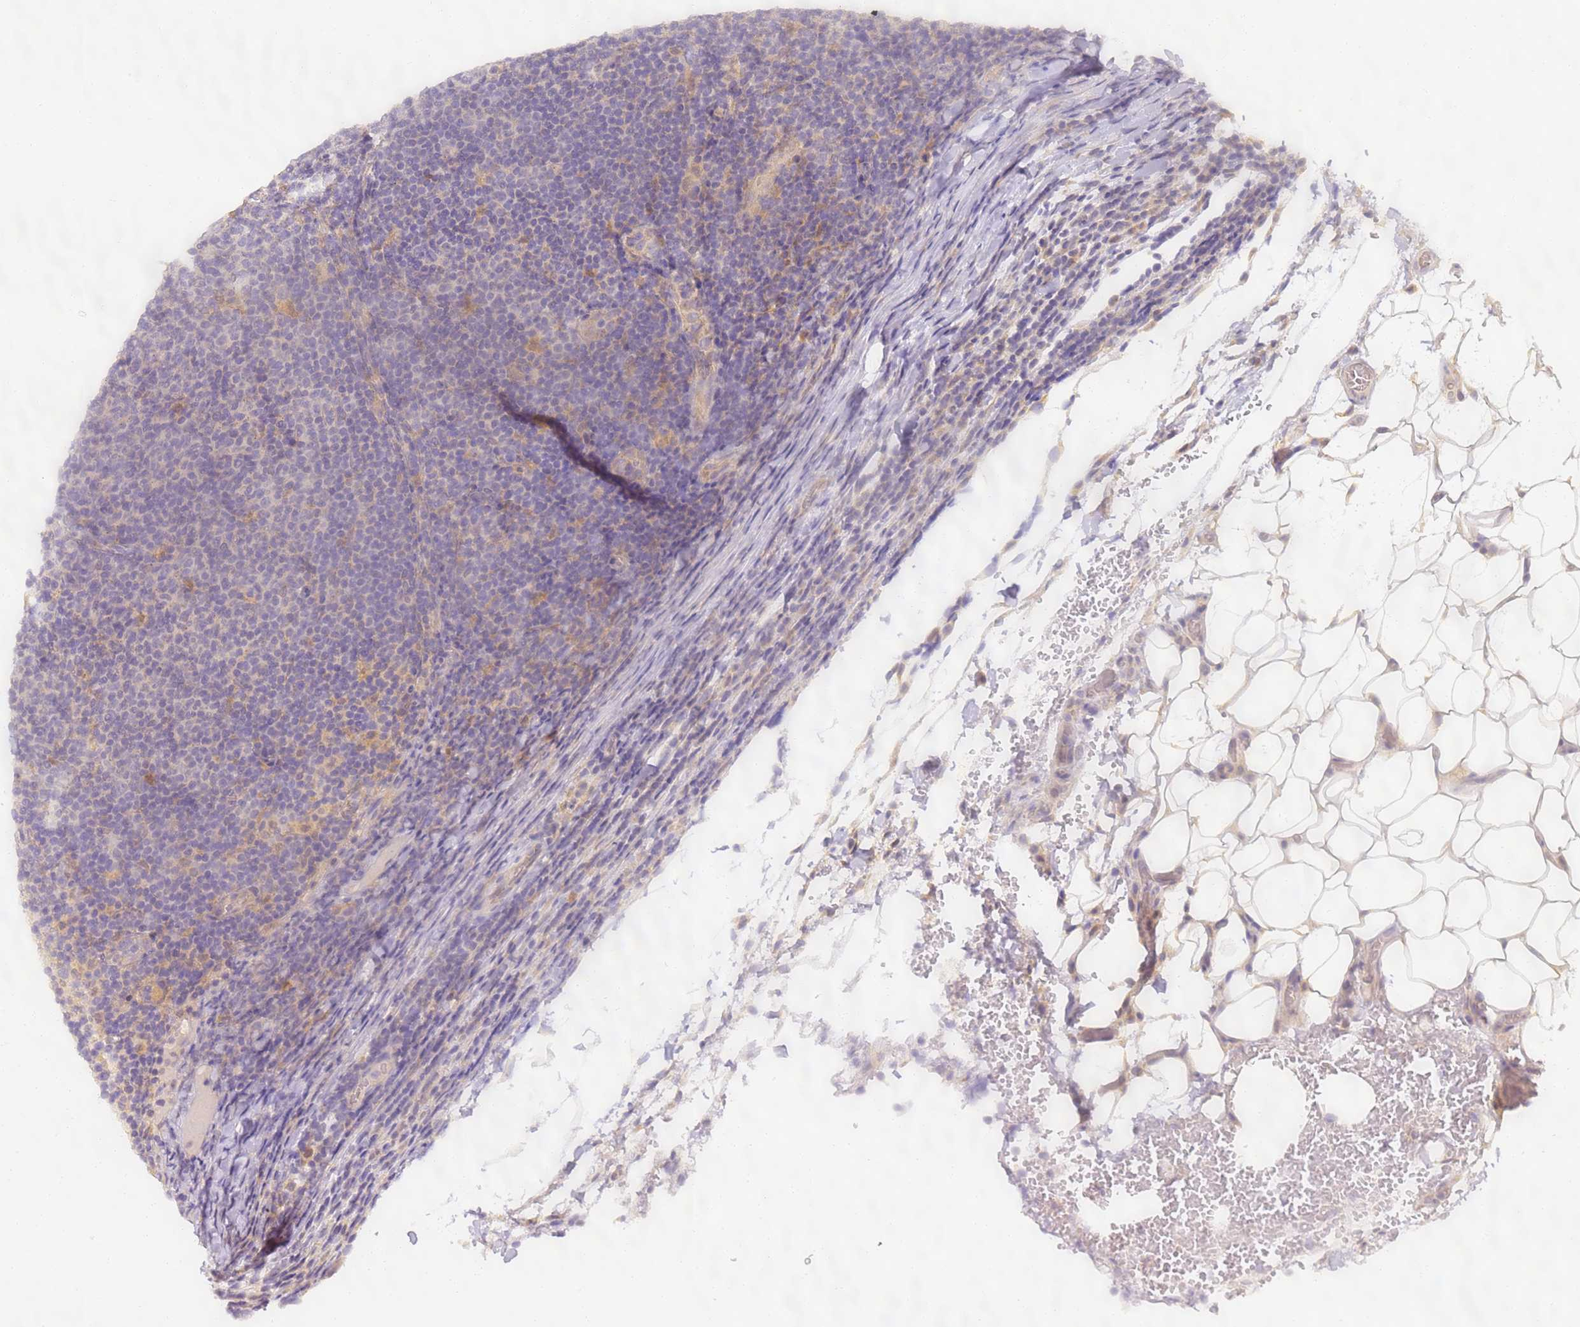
{"staining": {"intensity": "negative", "quantity": "none", "location": "none"}, "tissue": "lymphoma", "cell_type": "Tumor cells", "image_type": "cancer", "snomed": [{"axis": "morphology", "description": "Malignant lymphoma, non-Hodgkin's type, Low grade"}, {"axis": "topography", "description": "Lymph node"}], "caption": "Immunohistochemistry of lymphoma displays no positivity in tumor cells.", "gene": "TIGAR", "patient": {"sex": "male", "age": 66}}